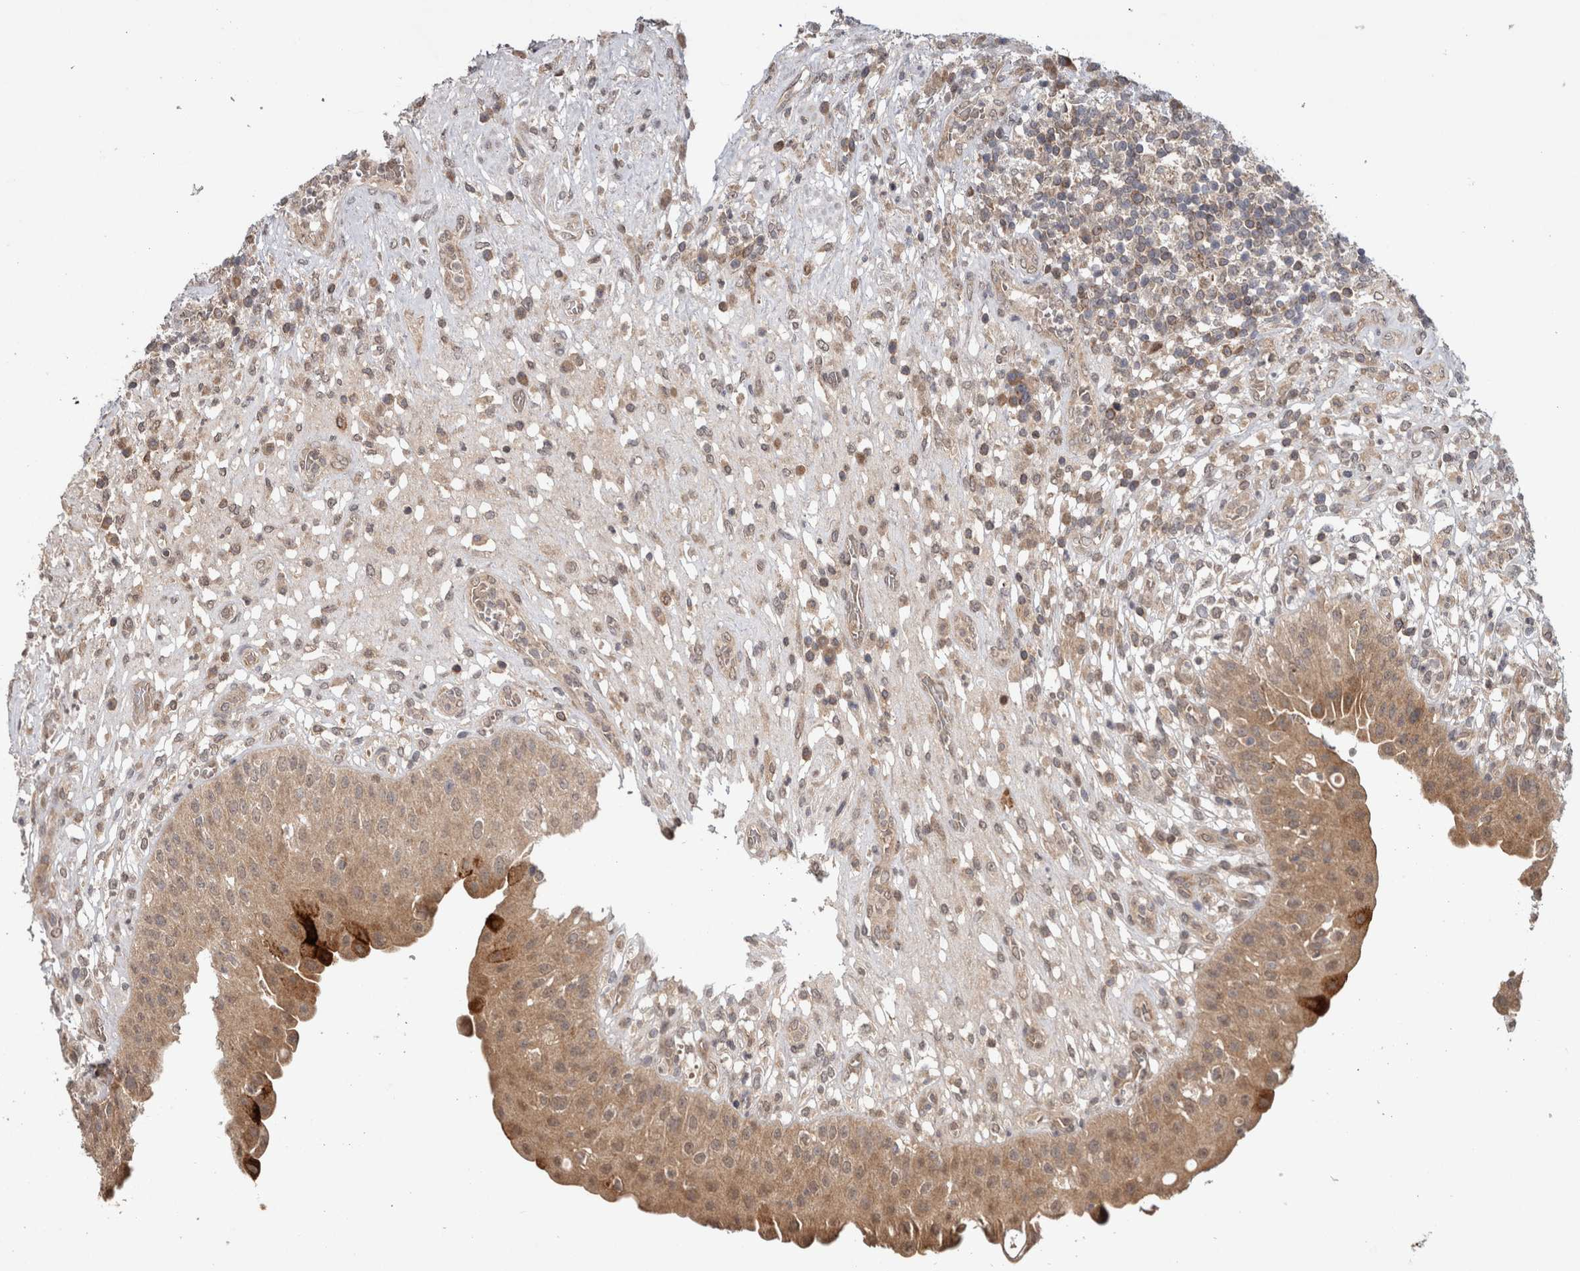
{"staining": {"intensity": "moderate", "quantity": ">75%", "location": "cytoplasmic/membranous"}, "tissue": "urinary bladder", "cell_type": "Urothelial cells", "image_type": "normal", "snomed": [{"axis": "morphology", "description": "Normal tissue, NOS"}, {"axis": "topography", "description": "Urinary bladder"}], "caption": "A histopathology image of urinary bladder stained for a protein demonstrates moderate cytoplasmic/membranous brown staining in urothelial cells.", "gene": "HMOX2", "patient": {"sex": "female", "age": 62}}